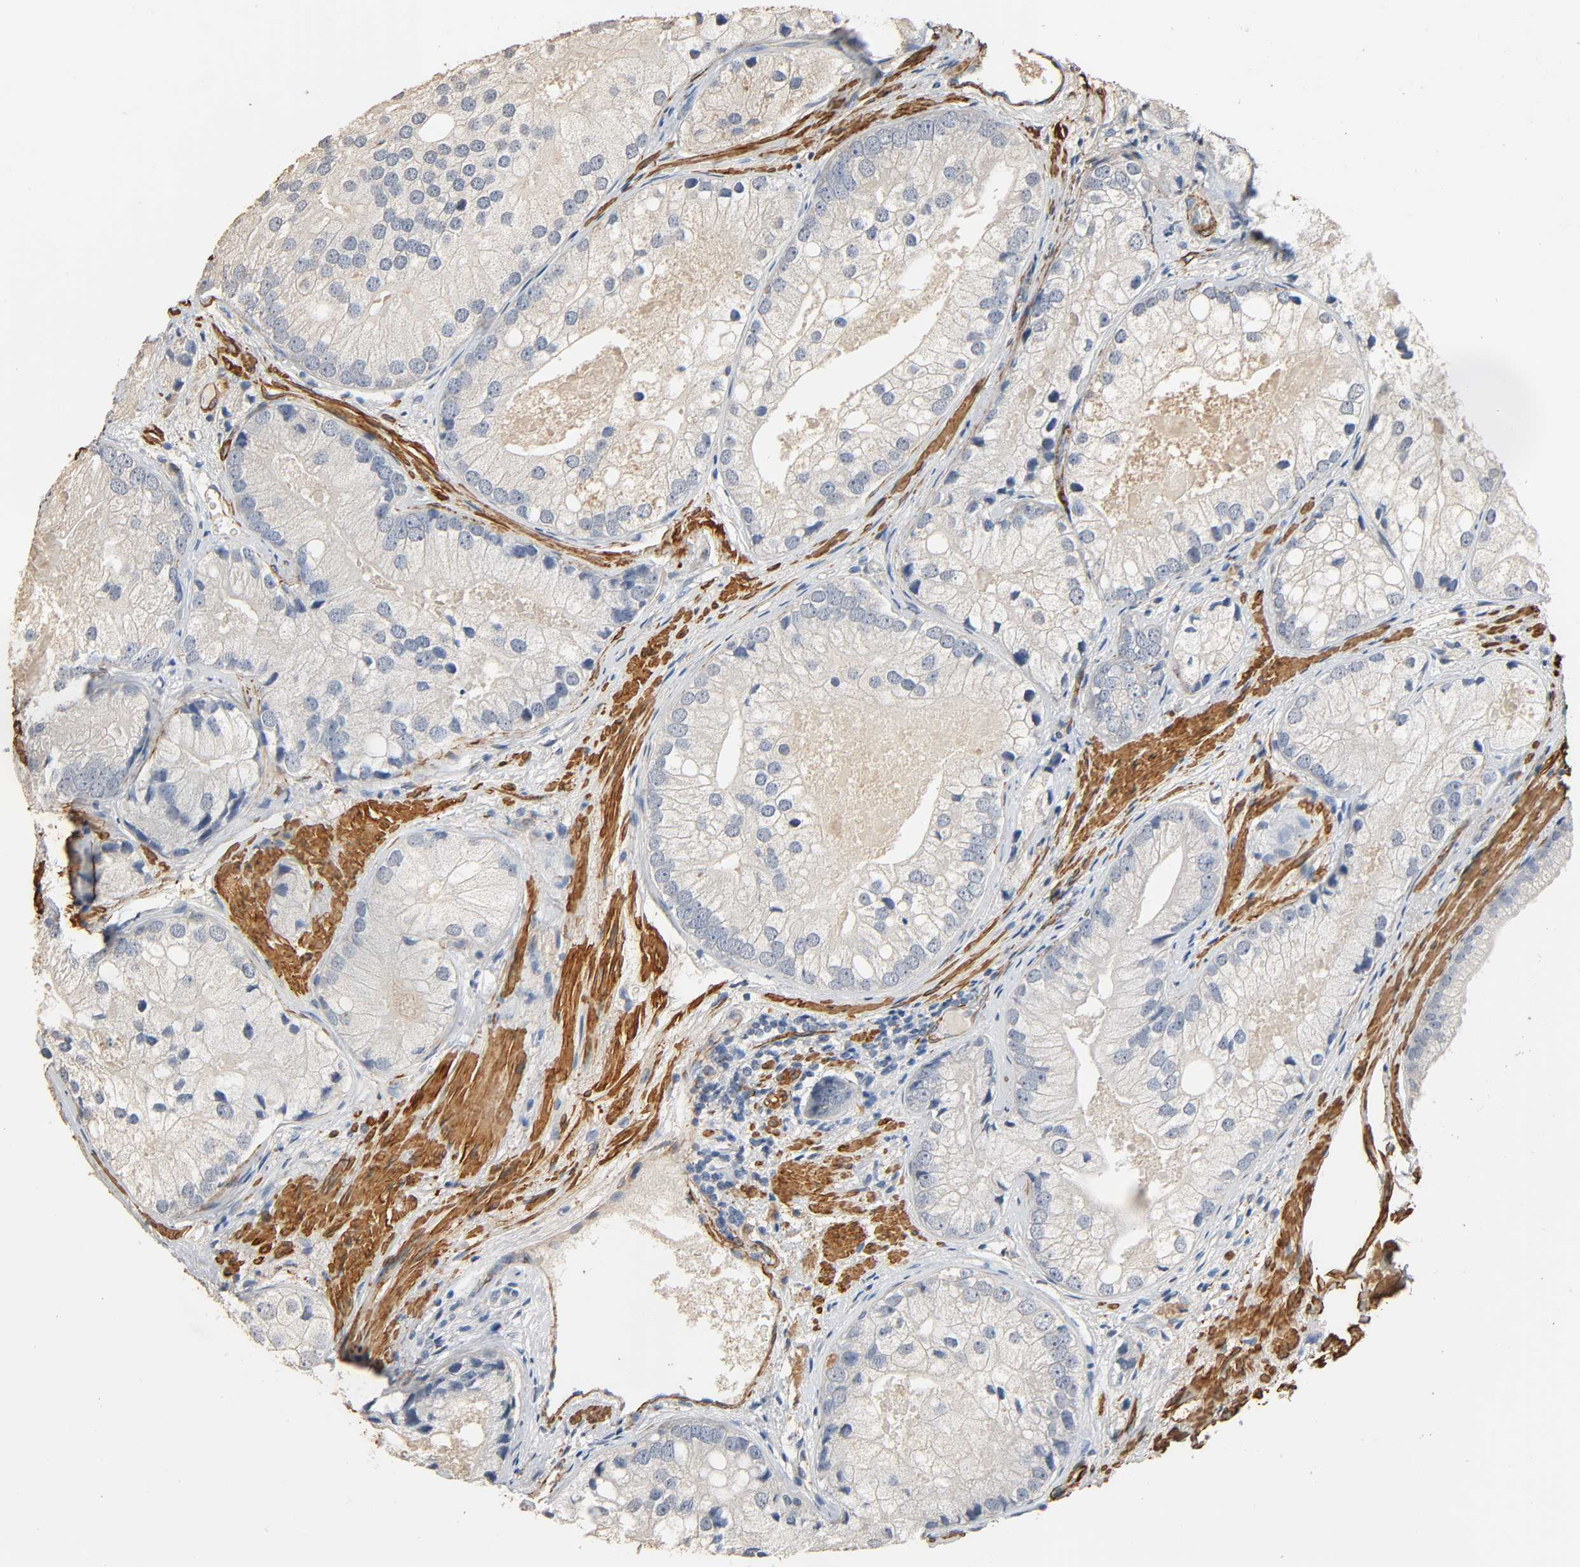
{"staining": {"intensity": "weak", "quantity": ">75%", "location": "cytoplasmic/membranous"}, "tissue": "prostate cancer", "cell_type": "Tumor cells", "image_type": "cancer", "snomed": [{"axis": "morphology", "description": "Adenocarcinoma, Low grade"}, {"axis": "topography", "description": "Prostate"}], "caption": "About >75% of tumor cells in prostate adenocarcinoma (low-grade) demonstrate weak cytoplasmic/membranous protein staining as visualized by brown immunohistochemical staining.", "gene": "GSTA3", "patient": {"sex": "male", "age": 69}}